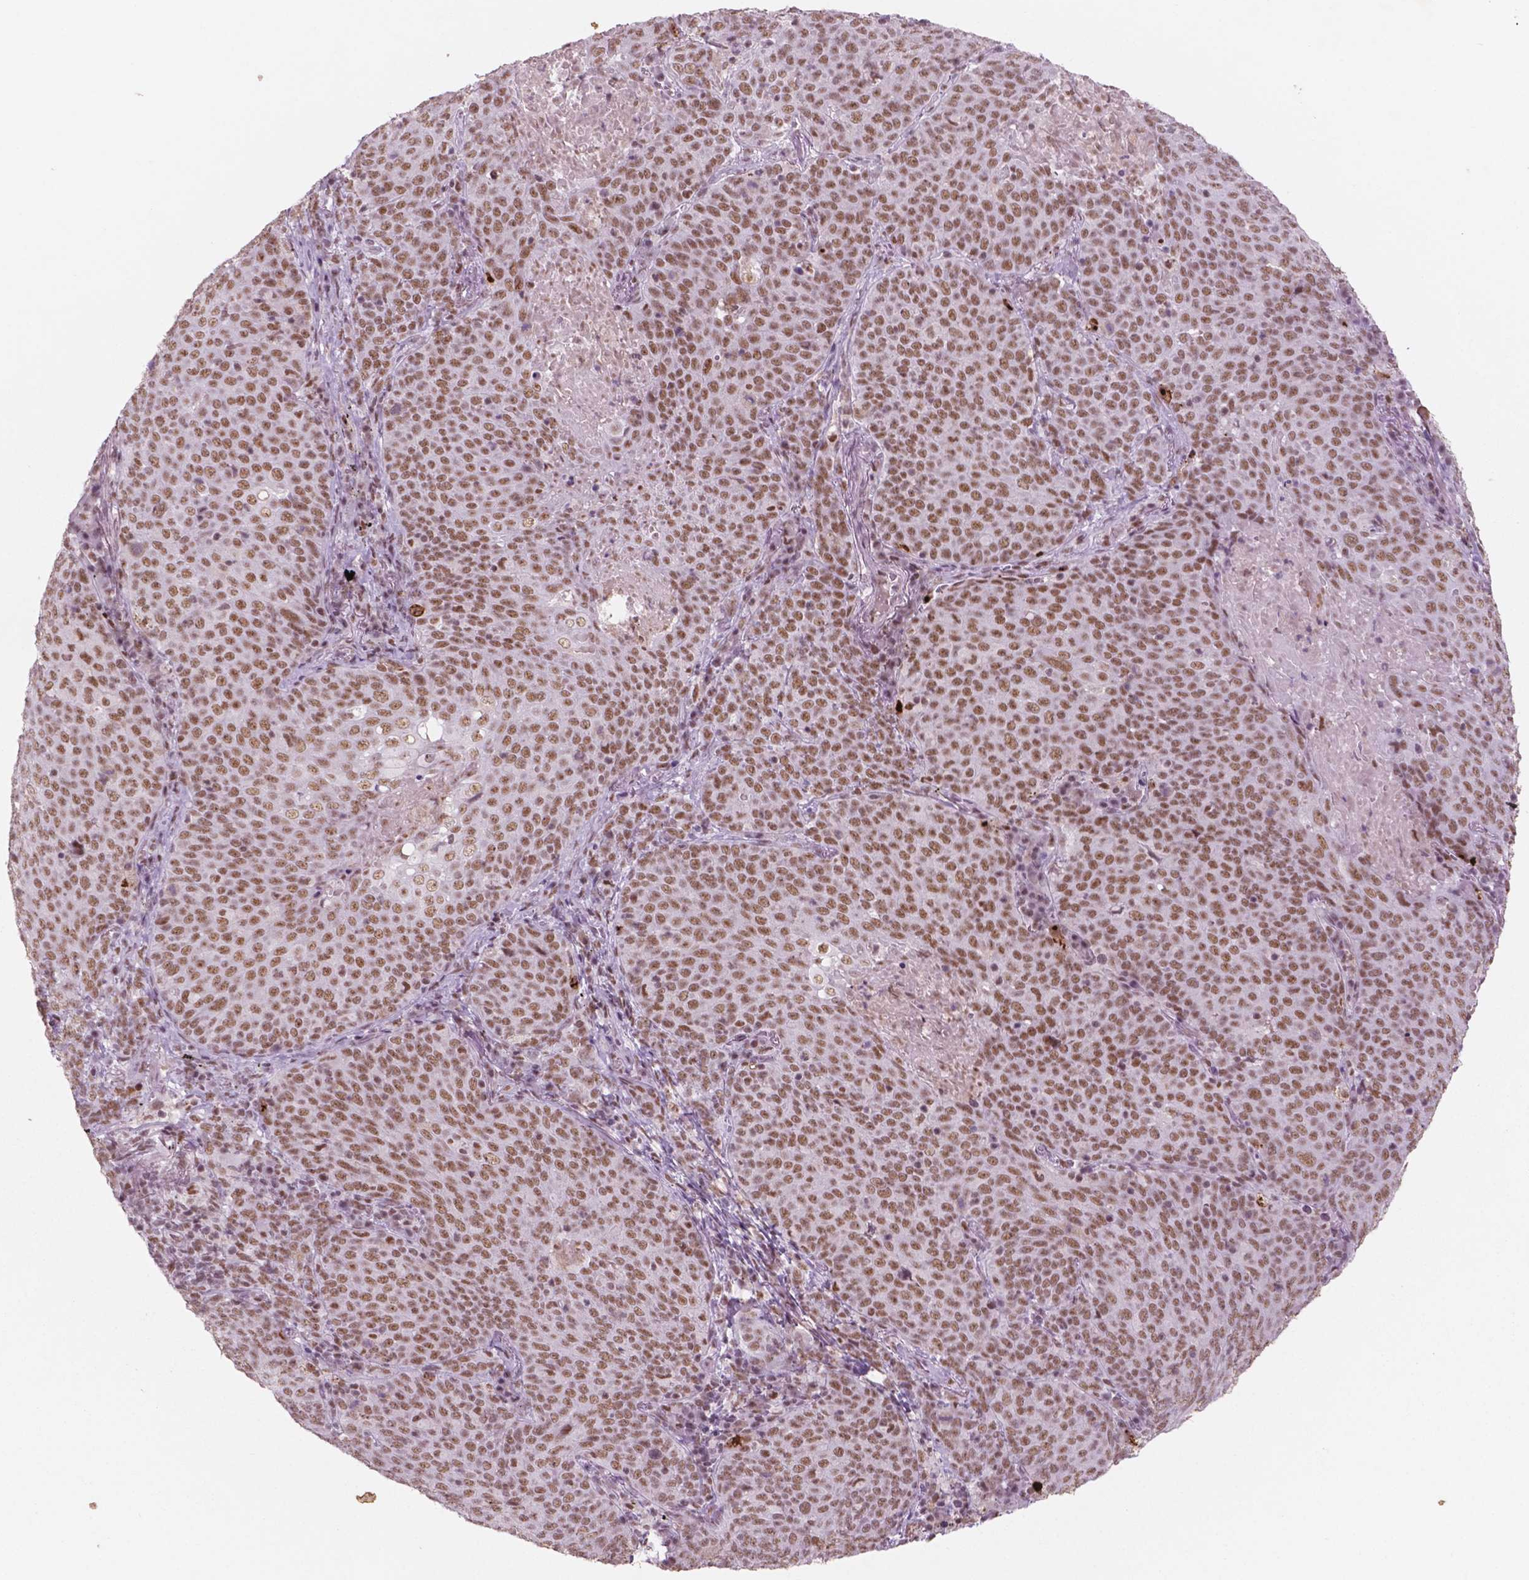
{"staining": {"intensity": "moderate", "quantity": ">75%", "location": "nuclear"}, "tissue": "lung cancer", "cell_type": "Tumor cells", "image_type": "cancer", "snomed": [{"axis": "morphology", "description": "Squamous cell carcinoma, NOS"}, {"axis": "topography", "description": "Lung"}], "caption": "Lung cancer (squamous cell carcinoma) stained for a protein (brown) reveals moderate nuclear positive staining in approximately >75% of tumor cells.", "gene": "CTR9", "patient": {"sex": "male", "age": 82}}